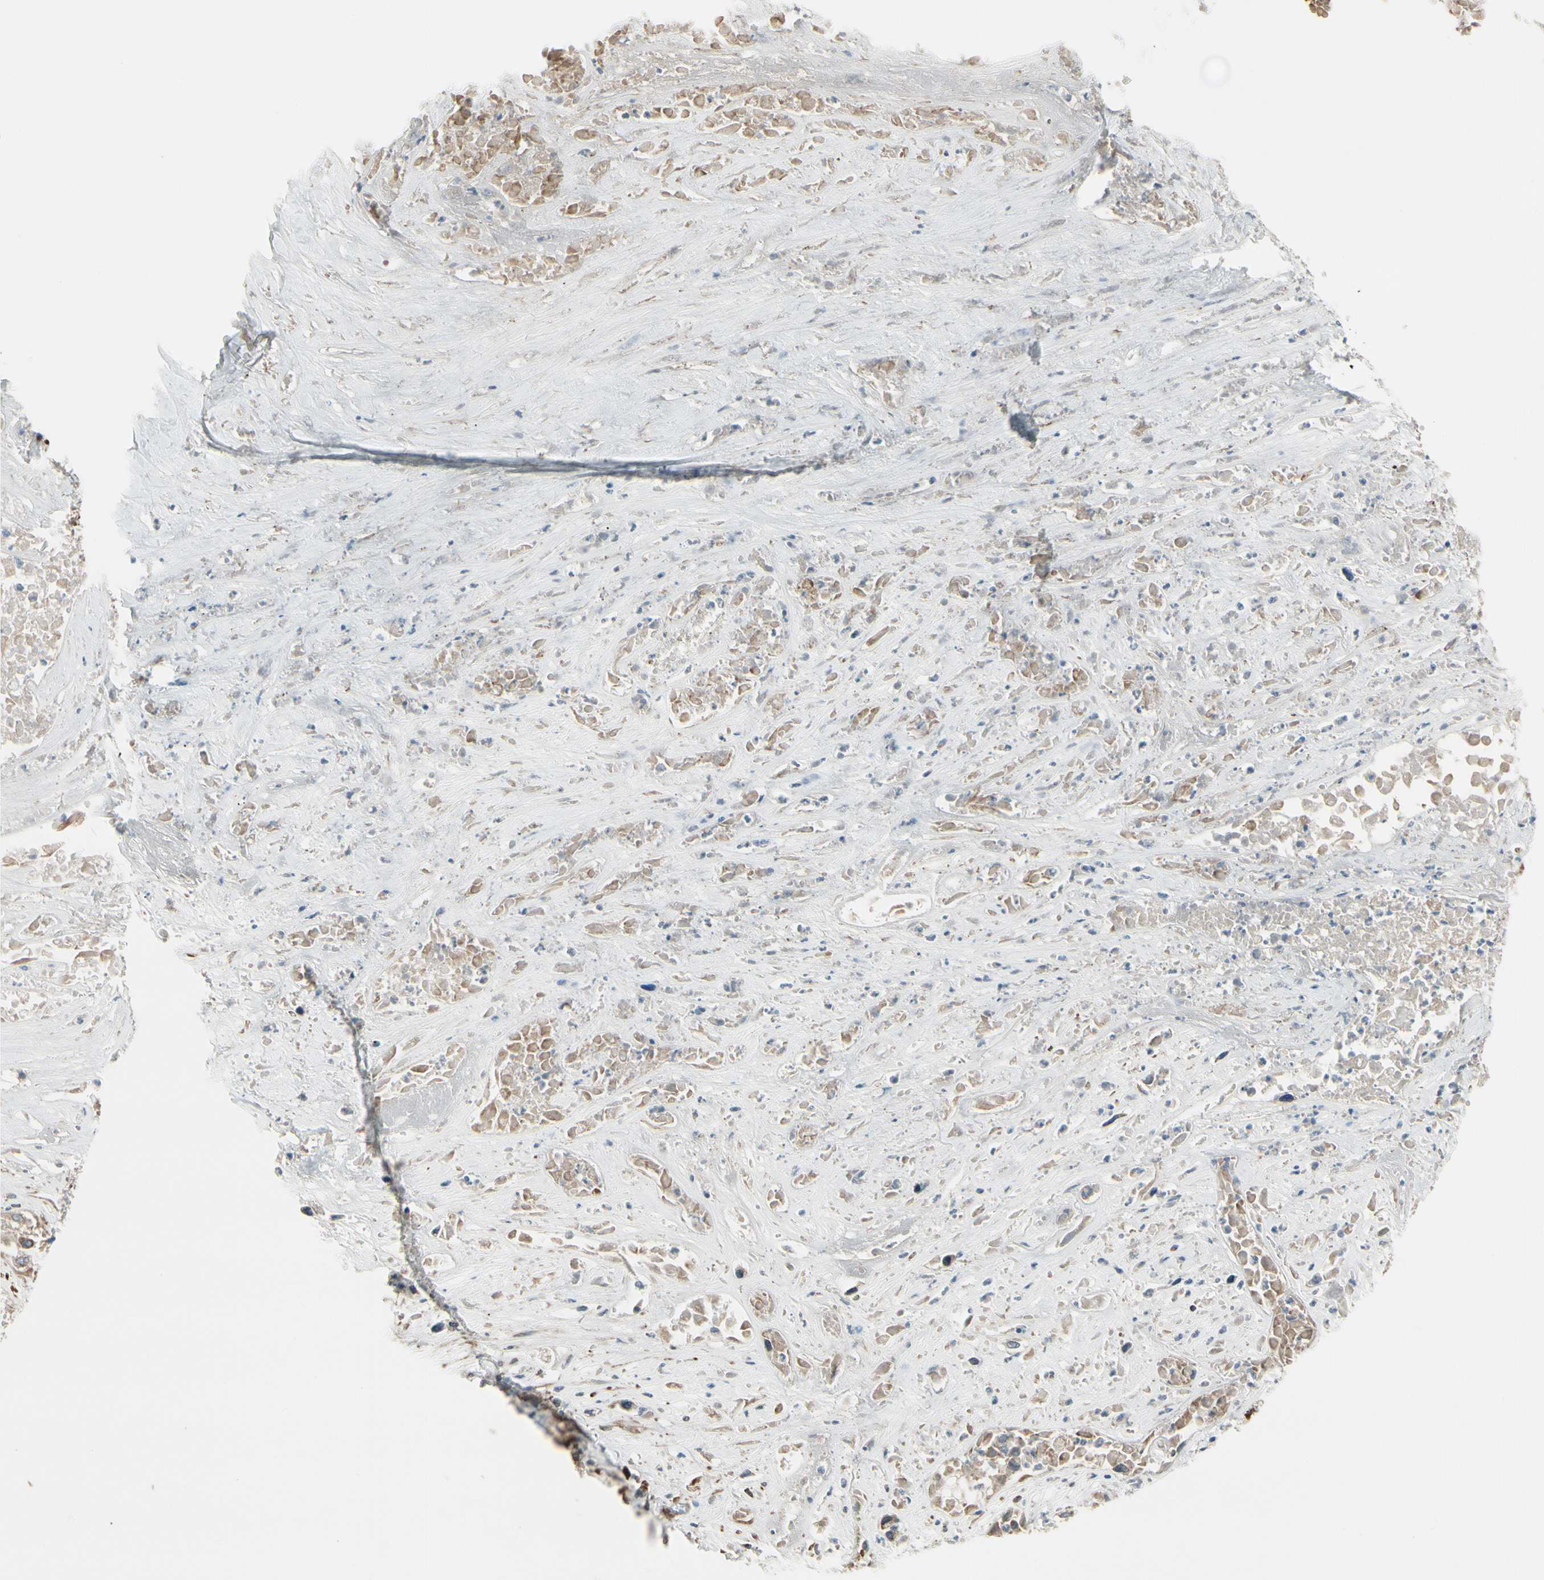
{"staining": {"intensity": "weak", "quantity": ">75%", "location": "cytoplasmic/membranous"}, "tissue": "lung cancer", "cell_type": "Tumor cells", "image_type": "cancer", "snomed": [{"axis": "morphology", "description": "Squamous cell carcinoma, NOS"}, {"axis": "topography", "description": "Lung"}], "caption": "Lung cancer (squamous cell carcinoma) stained with a brown dye exhibits weak cytoplasmic/membranous positive expression in about >75% of tumor cells.", "gene": "FNDC3A", "patient": {"sex": "male", "age": 71}}